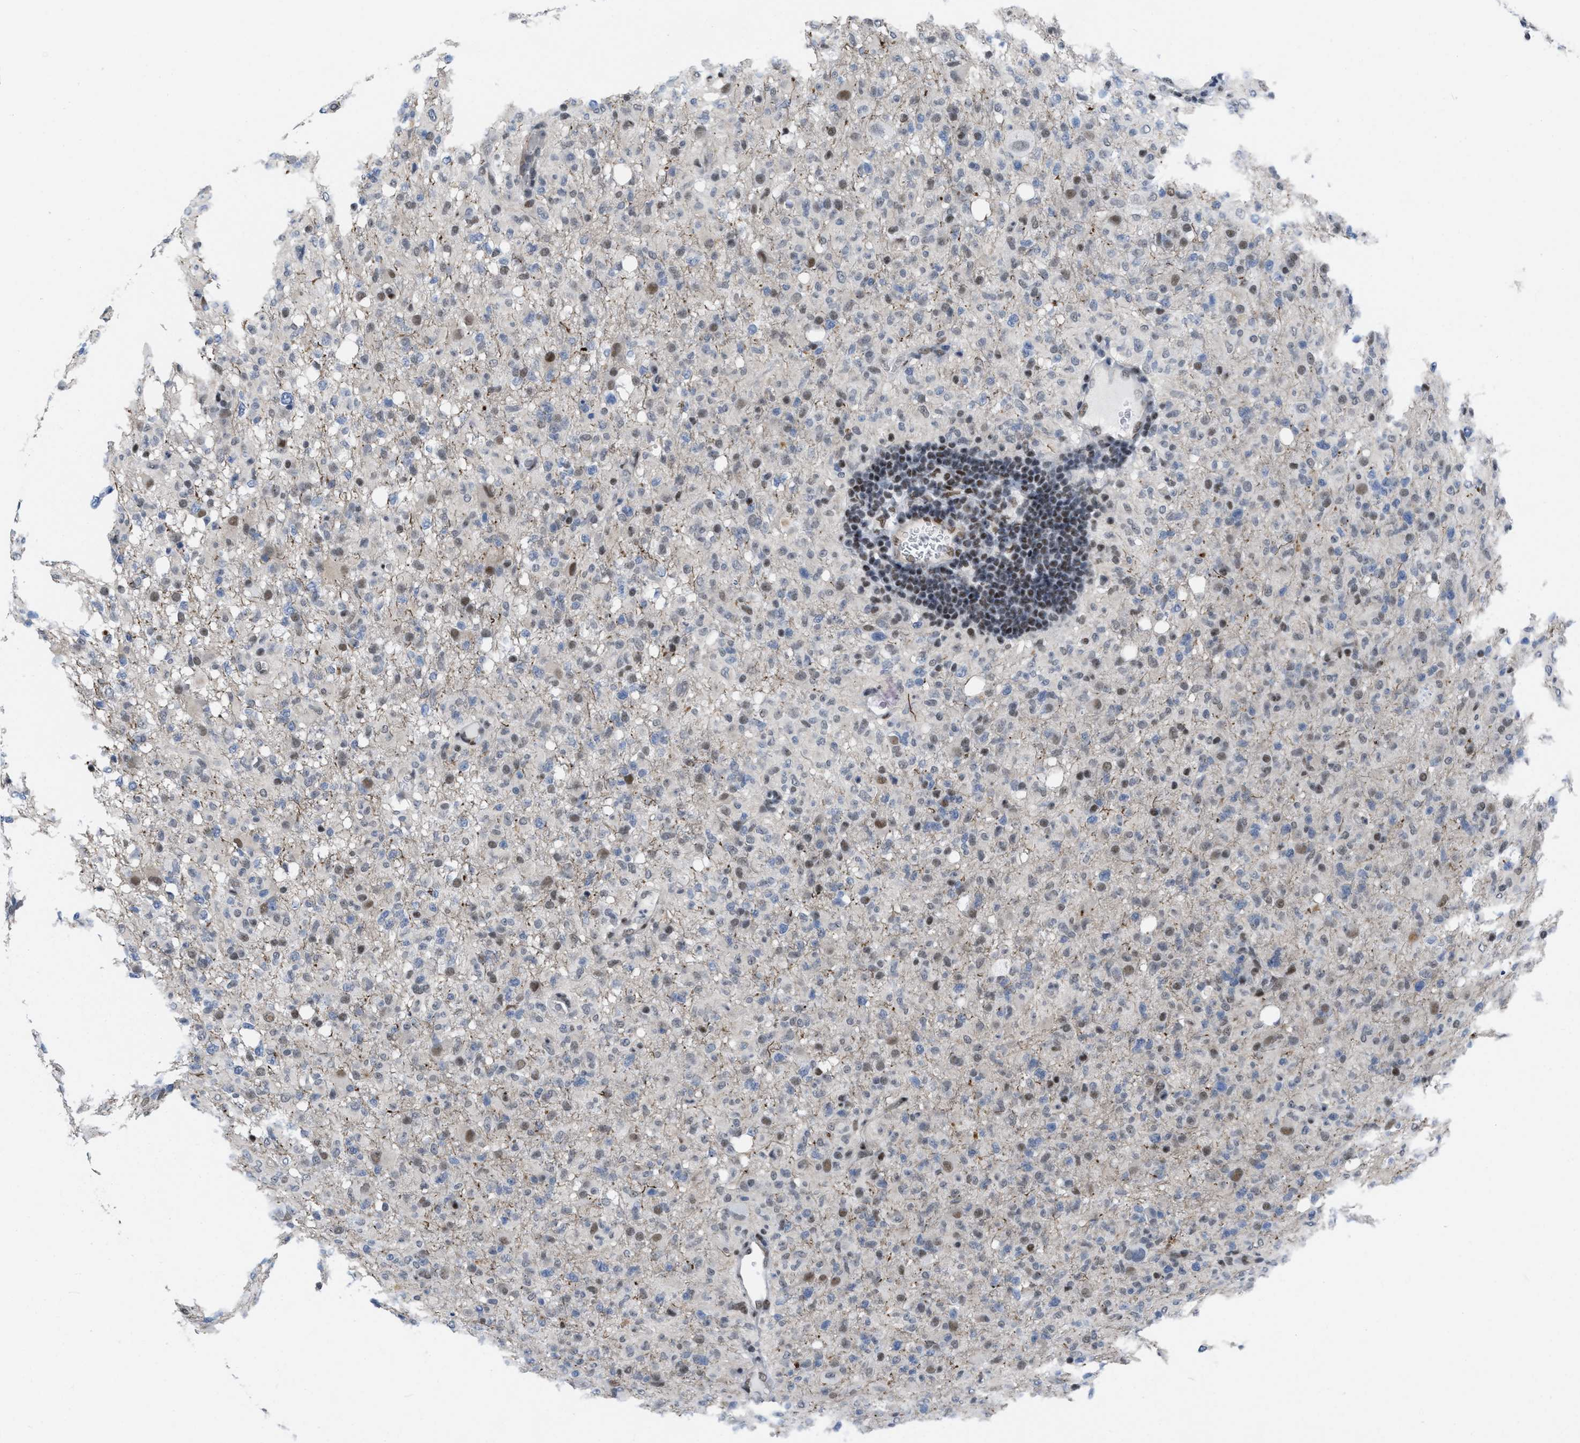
{"staining": {"intensity": "weak", "quantity": "25%-75%", "location": "nuclear"}, "tissue": "glioma", "cell_type": "Tumor cells", "image_type": "cancer", "snomed": [{"axis": "morphology", "description": "Glioma, malignant, High grade"}, {"axis": "topography", "description": "Brain"}], "caption": "An IHC micrograph of neoplastic tissue is shown. Protein staining in brown shows weak nuclear positivity in glioma within tumor cells.", "gene": "MIER1", "patient": {"sex": "female", "age": 57}}